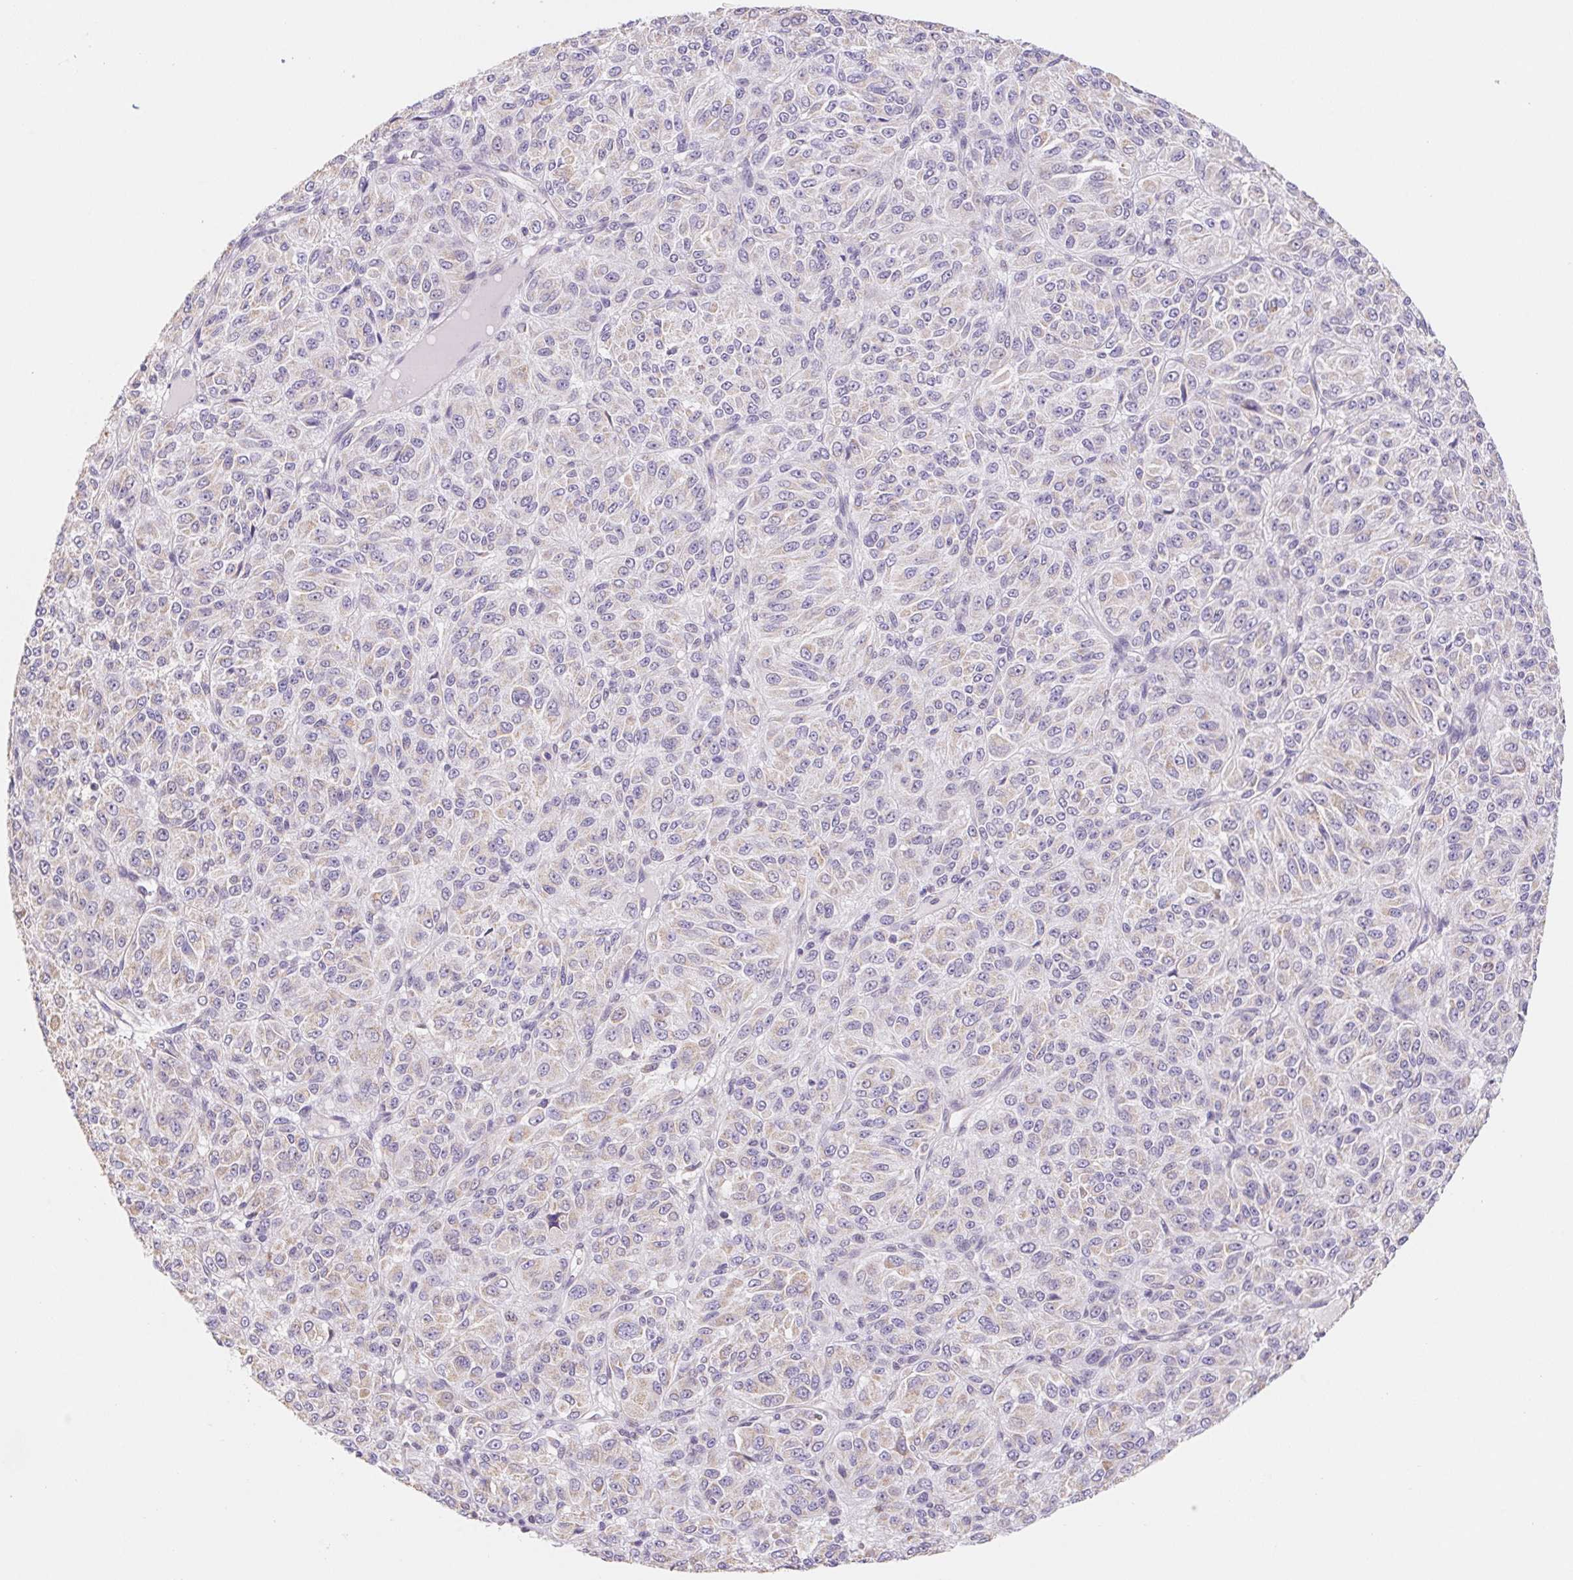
{"staining": {"intensity": "weak", "quantity": "<25%", "location": "cytoplasmic/membranous"}, "tissue": "melanoma", "cell_type": "Tumor cells", "image_type": "cancer", "snomed": [{"axis": "morphology", "description": "Malignant melanoma, Metastatic site"}, {"axis": "topography", "description": "Brain"}], "caption": "High magnification brightfield microscopy of melanoma stained with DAB (3,3'-diaminobenzidine) (brown) and counterstained with hematoxylin (blue): tumor cells show no significant expression. (DAB immunohistochemistry, high magnification).", "gene": "FKBP6", "patient": {"sex": "female", "age": 56}}